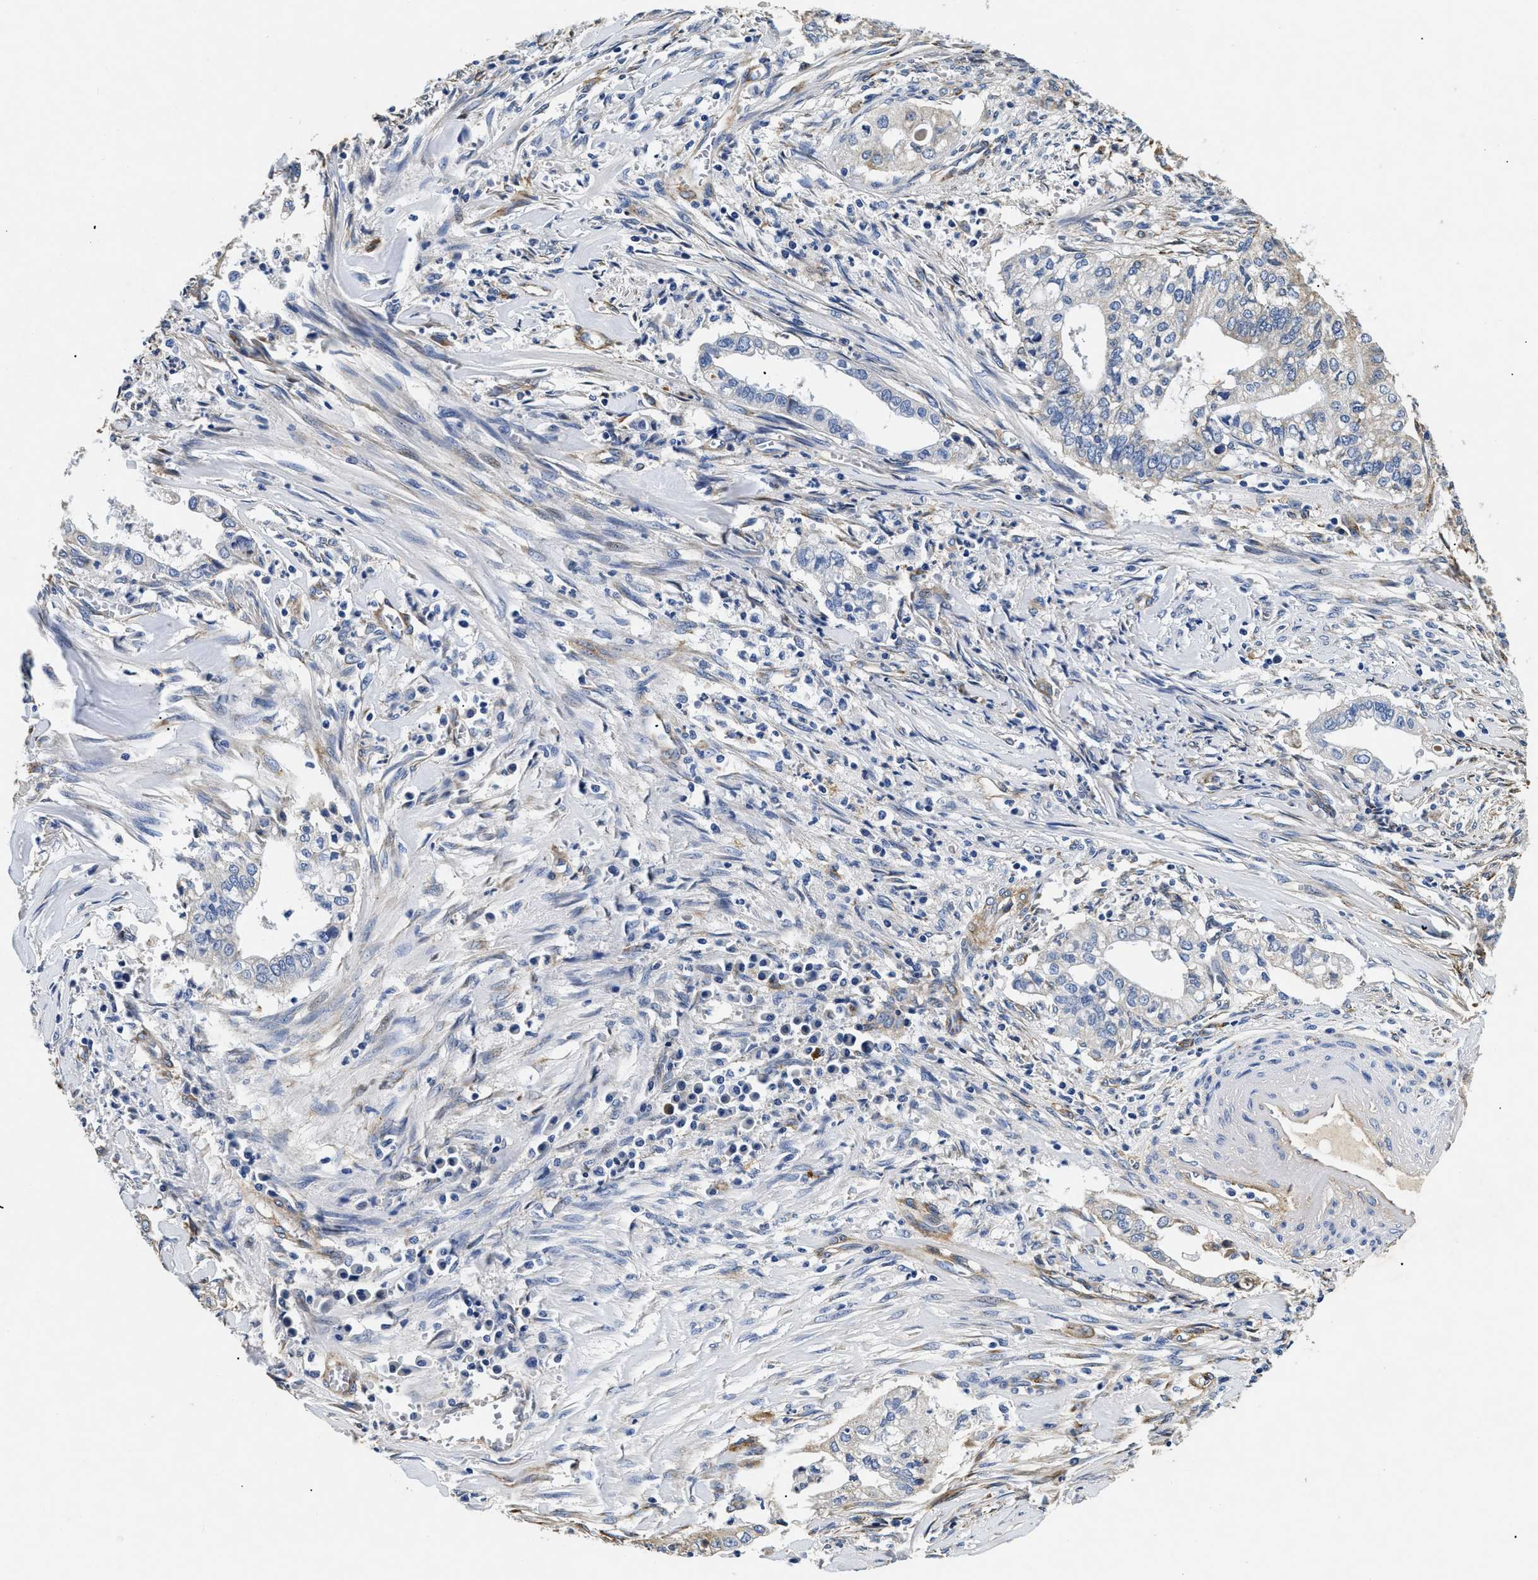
{"staining": {"intensity": "strong", "quantity": "25%-75%", "location": "cytoplasmic/membranous"}, "tissue": "cervical cancer", "cell_type": "Tumor cells", "image_type": "cancer", "snomed": [{"axis": "morphology", "description": "Adenocarcinoma, NOS"}, {"axis": "topography", "description": "Cervix"}], "caption": "Adenocarcinoma (cervical) tissue demonstrates strong cytoplasmic/membranous expression in about 25%-75% of tumor cells (DAB (3,3'-diaminobenzidine) = brown stain, brightfield microscopy at high magnification).", "gene": "LAMA3", "patient": {"sex": "female", "age": 44}}